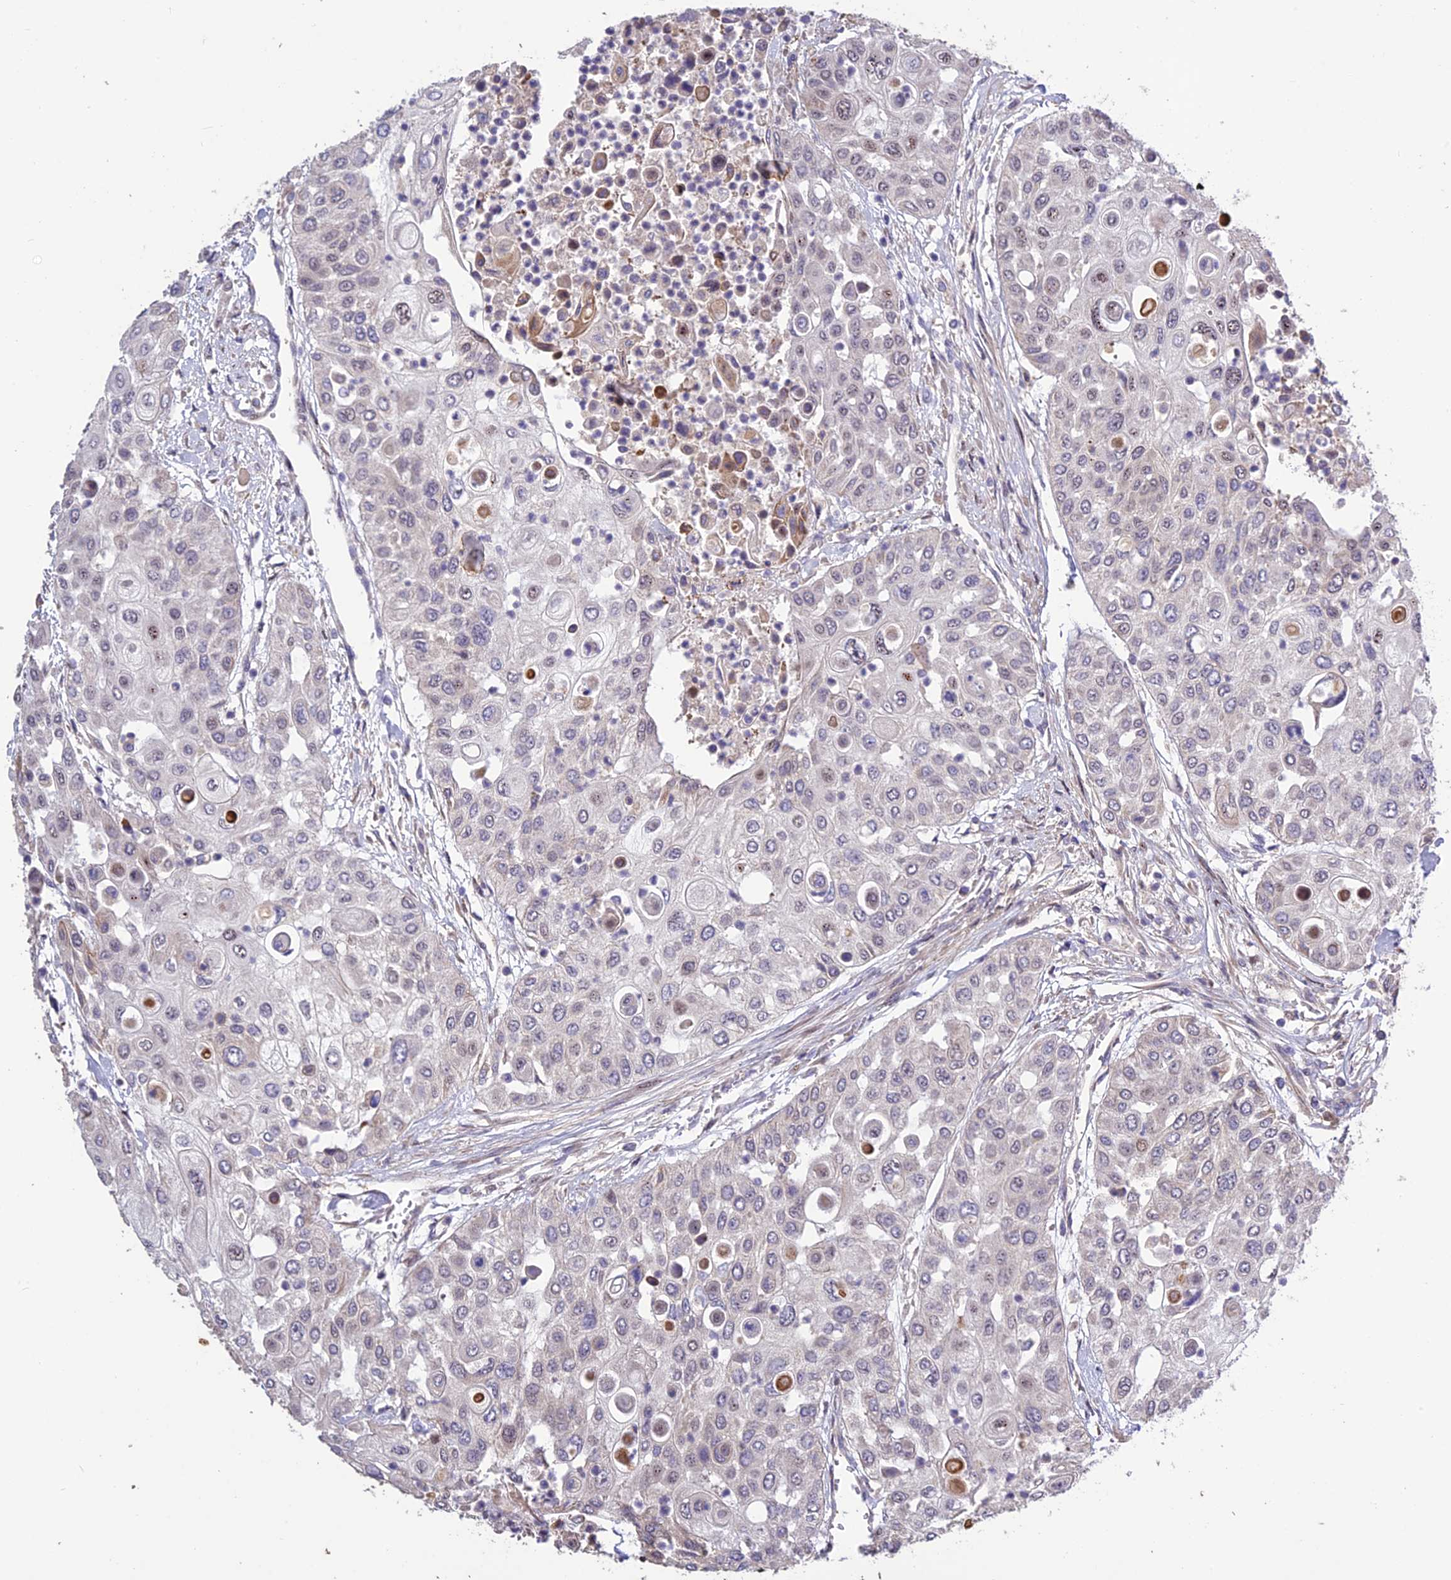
{"staining": {"intensity": "negative", "quantity": "none", "location": "none"}, "tissue": "urothelial cancer", "cell_type": "Tumor cells", "image_type": "cancer", "snomed": [{"axis": "morphology", "description": "Urothelial carcinoma, High grade"}, {"axis": "topography", "description": "Urinary bladder"}], "caption": "IHC of urothelial cancer demonstrates no expression in tumor cells. (DAB (3,3'-diaminobenzidine) IHC with hematoxylin counter stain).", "gene": "SPG21", "patient": {"sex": "female", "age": 79}}